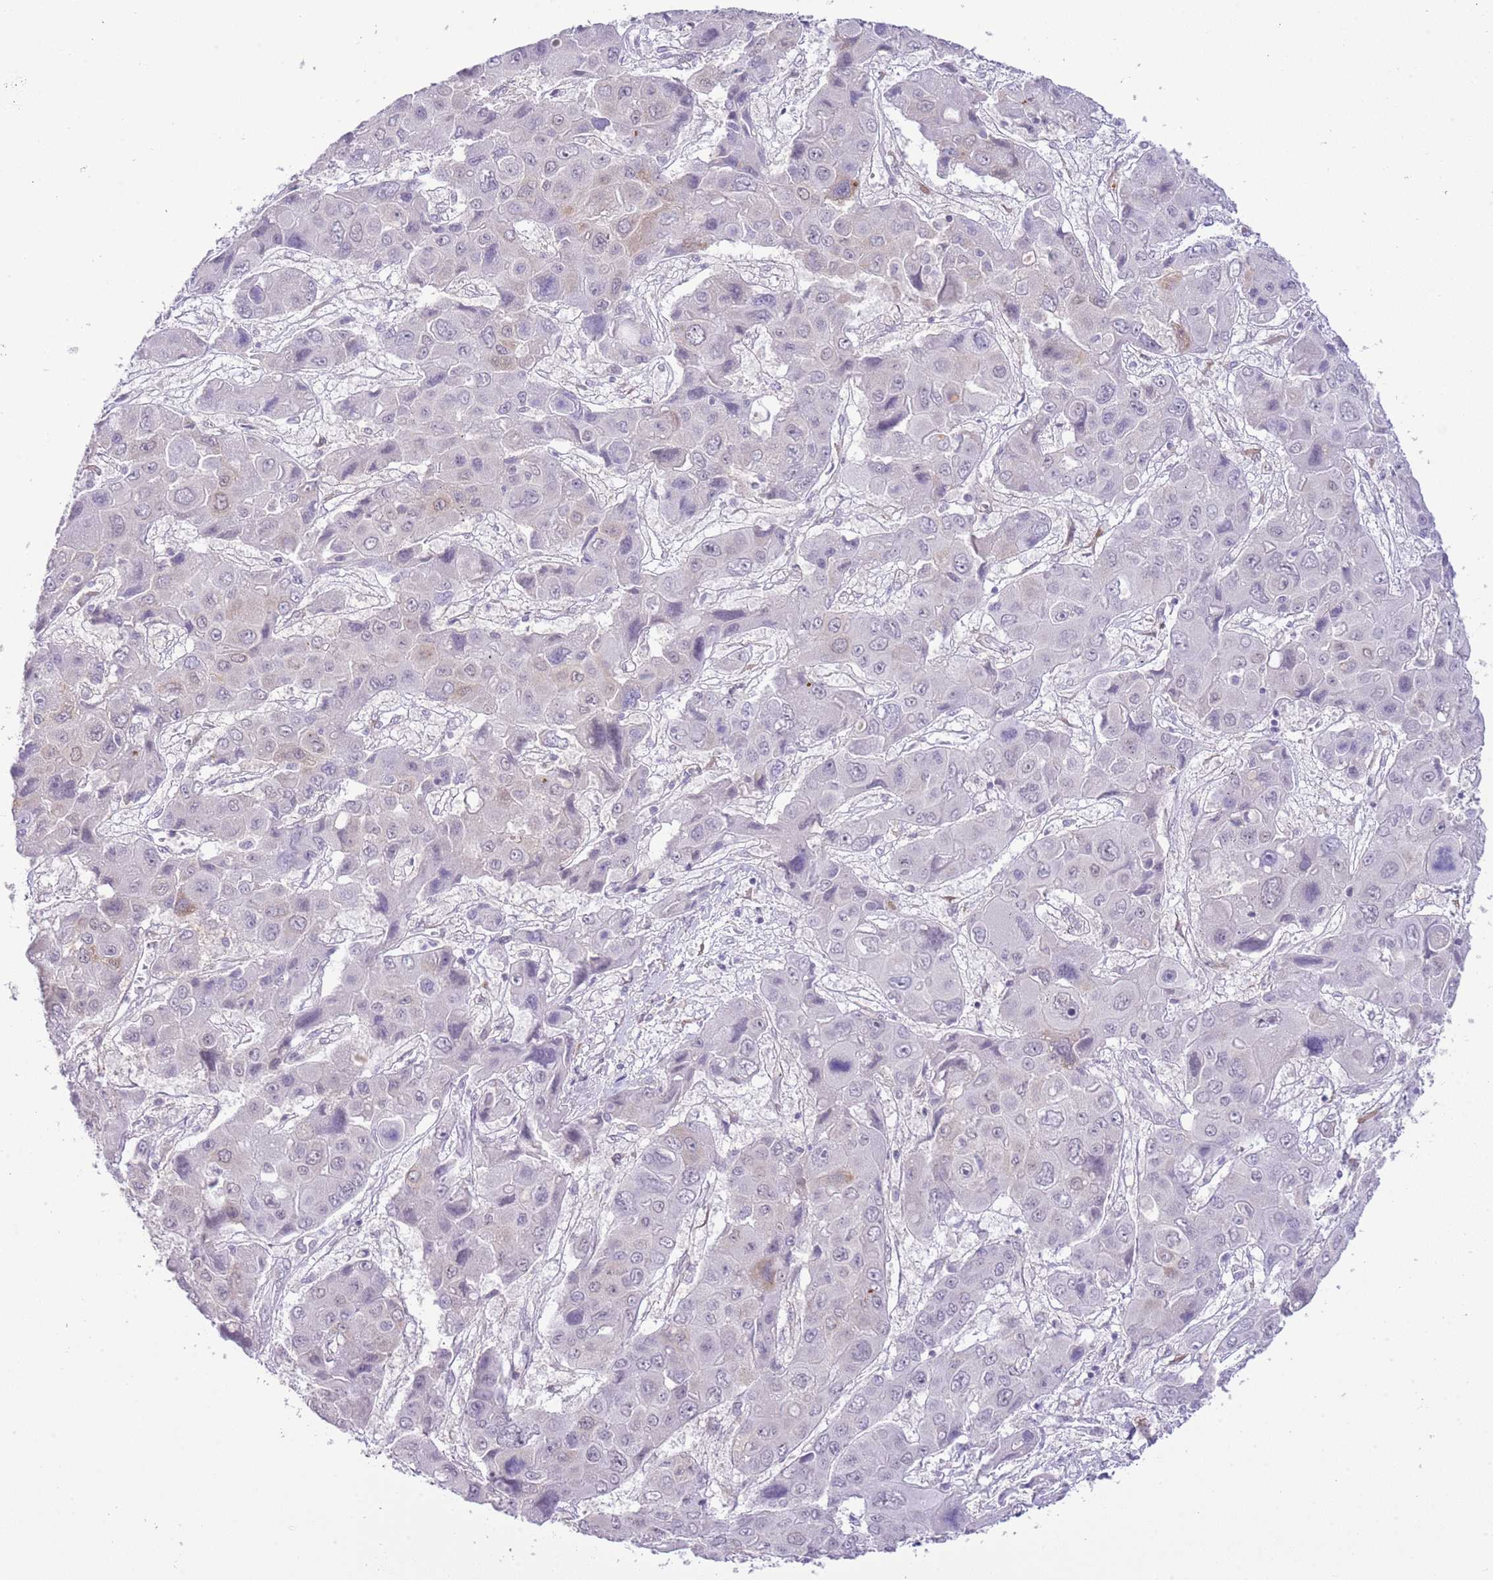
{"staining": {"intensity": "negative", "quantity": "none", "location": "none"}, "tissue": "liver cancer", "cell_type": "Tumor cells", "image_type": "cancer", "snomed": [{"axis": "morphology", "description": "Cholangiocarcinoma"}, {"axis": "topography", "description": "Liver"}], "caption": "IHC micrograph of neoplastic tissue: liver cancer stained with DAB (3,3'-diaminobenzidine) shows no significant protein staining in tumor cells. (Brightfield microscopy of DAB immunohistochemistry (IHC) at high magnification).", "gene": "MIDN", "patient": {"sex": "male", "age": 67}}